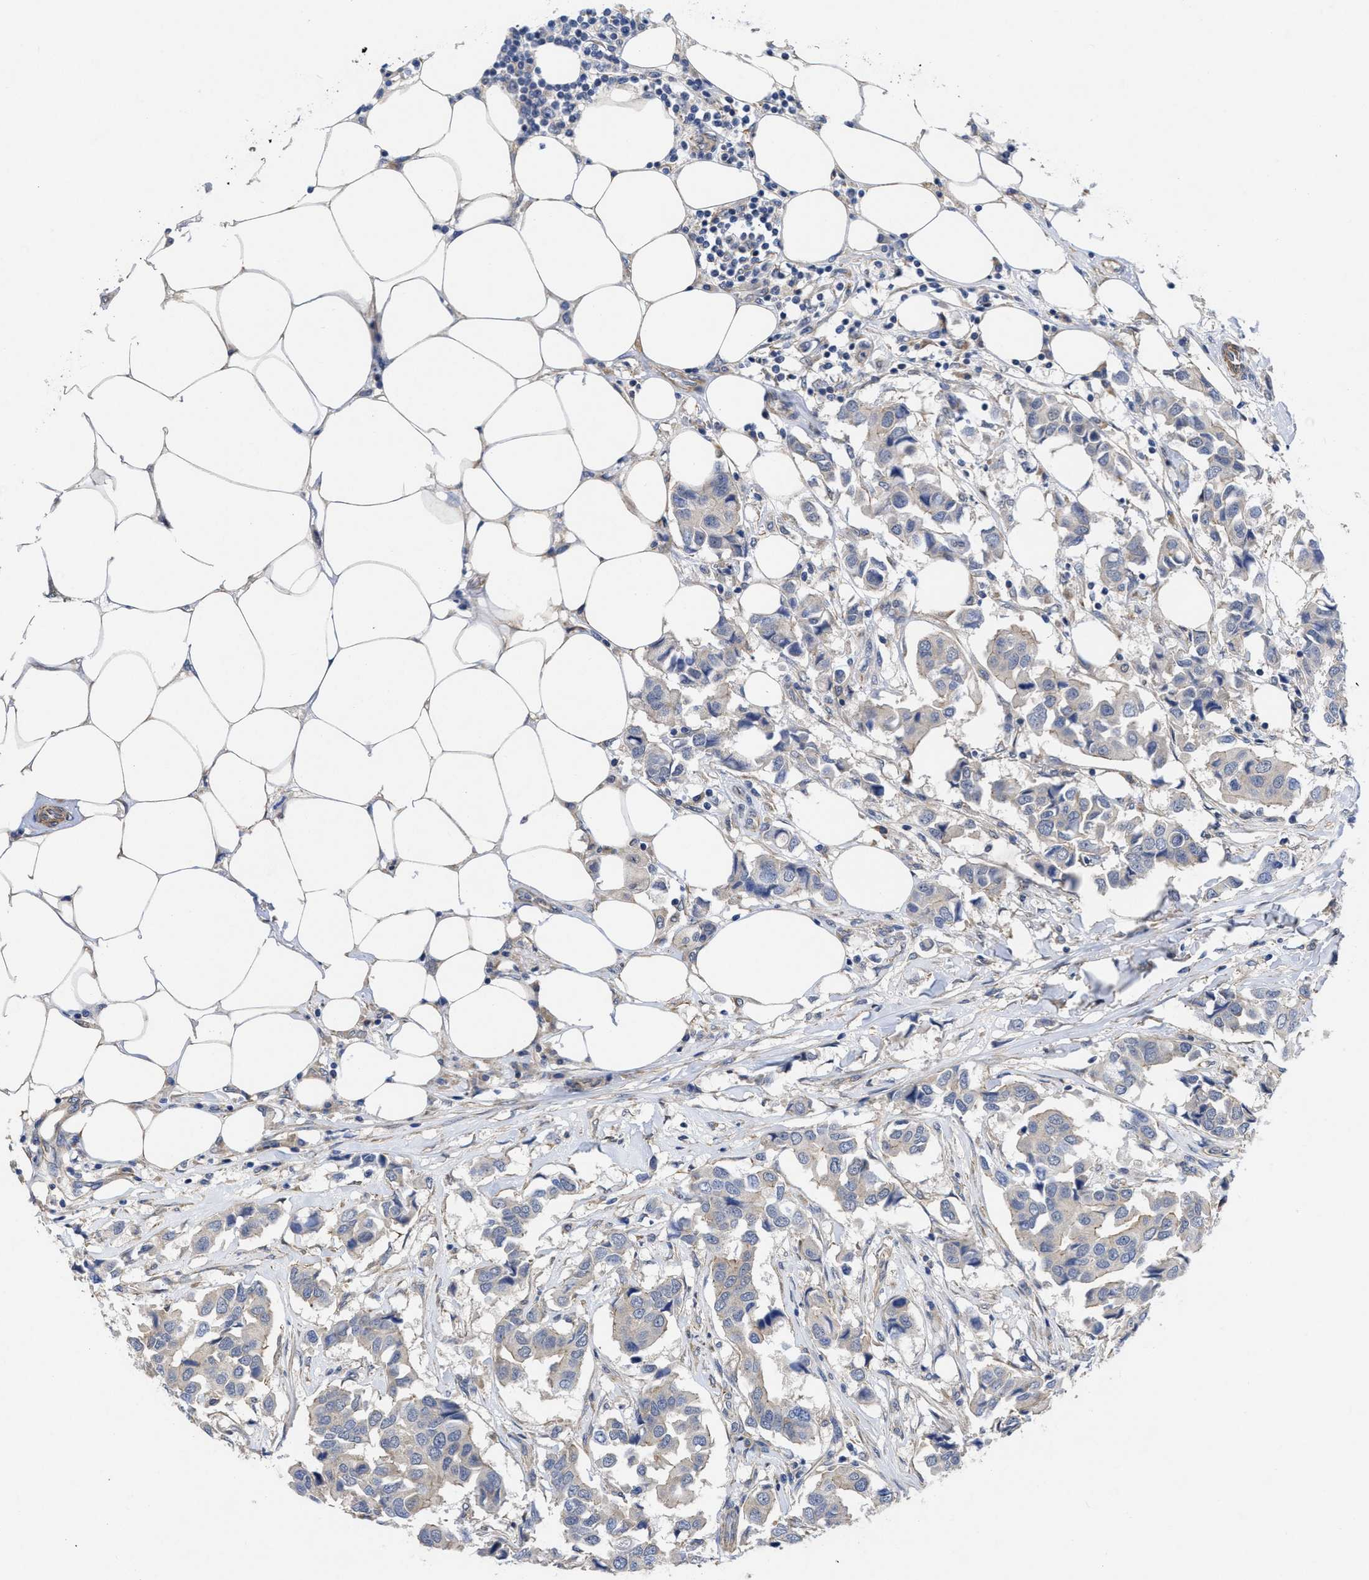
{"staining": {"intensity": "negative", "quantity": "none", "location": "none"}, "tissue": "breast cancer", "cell_type": "Tumor cells", "image_type": "cancer", "snomed": [{"axis": "morphology", "description": "Duct carcinoma"}, {"axis": "topography", "description": "Breast"}], "caption": "IHC of human breast cancer (invasive ductal carcinoma) shows no positivity in tumor cells.", "gene": "ARHGEF26", "patient": {"sex": "female", "age": 80}}